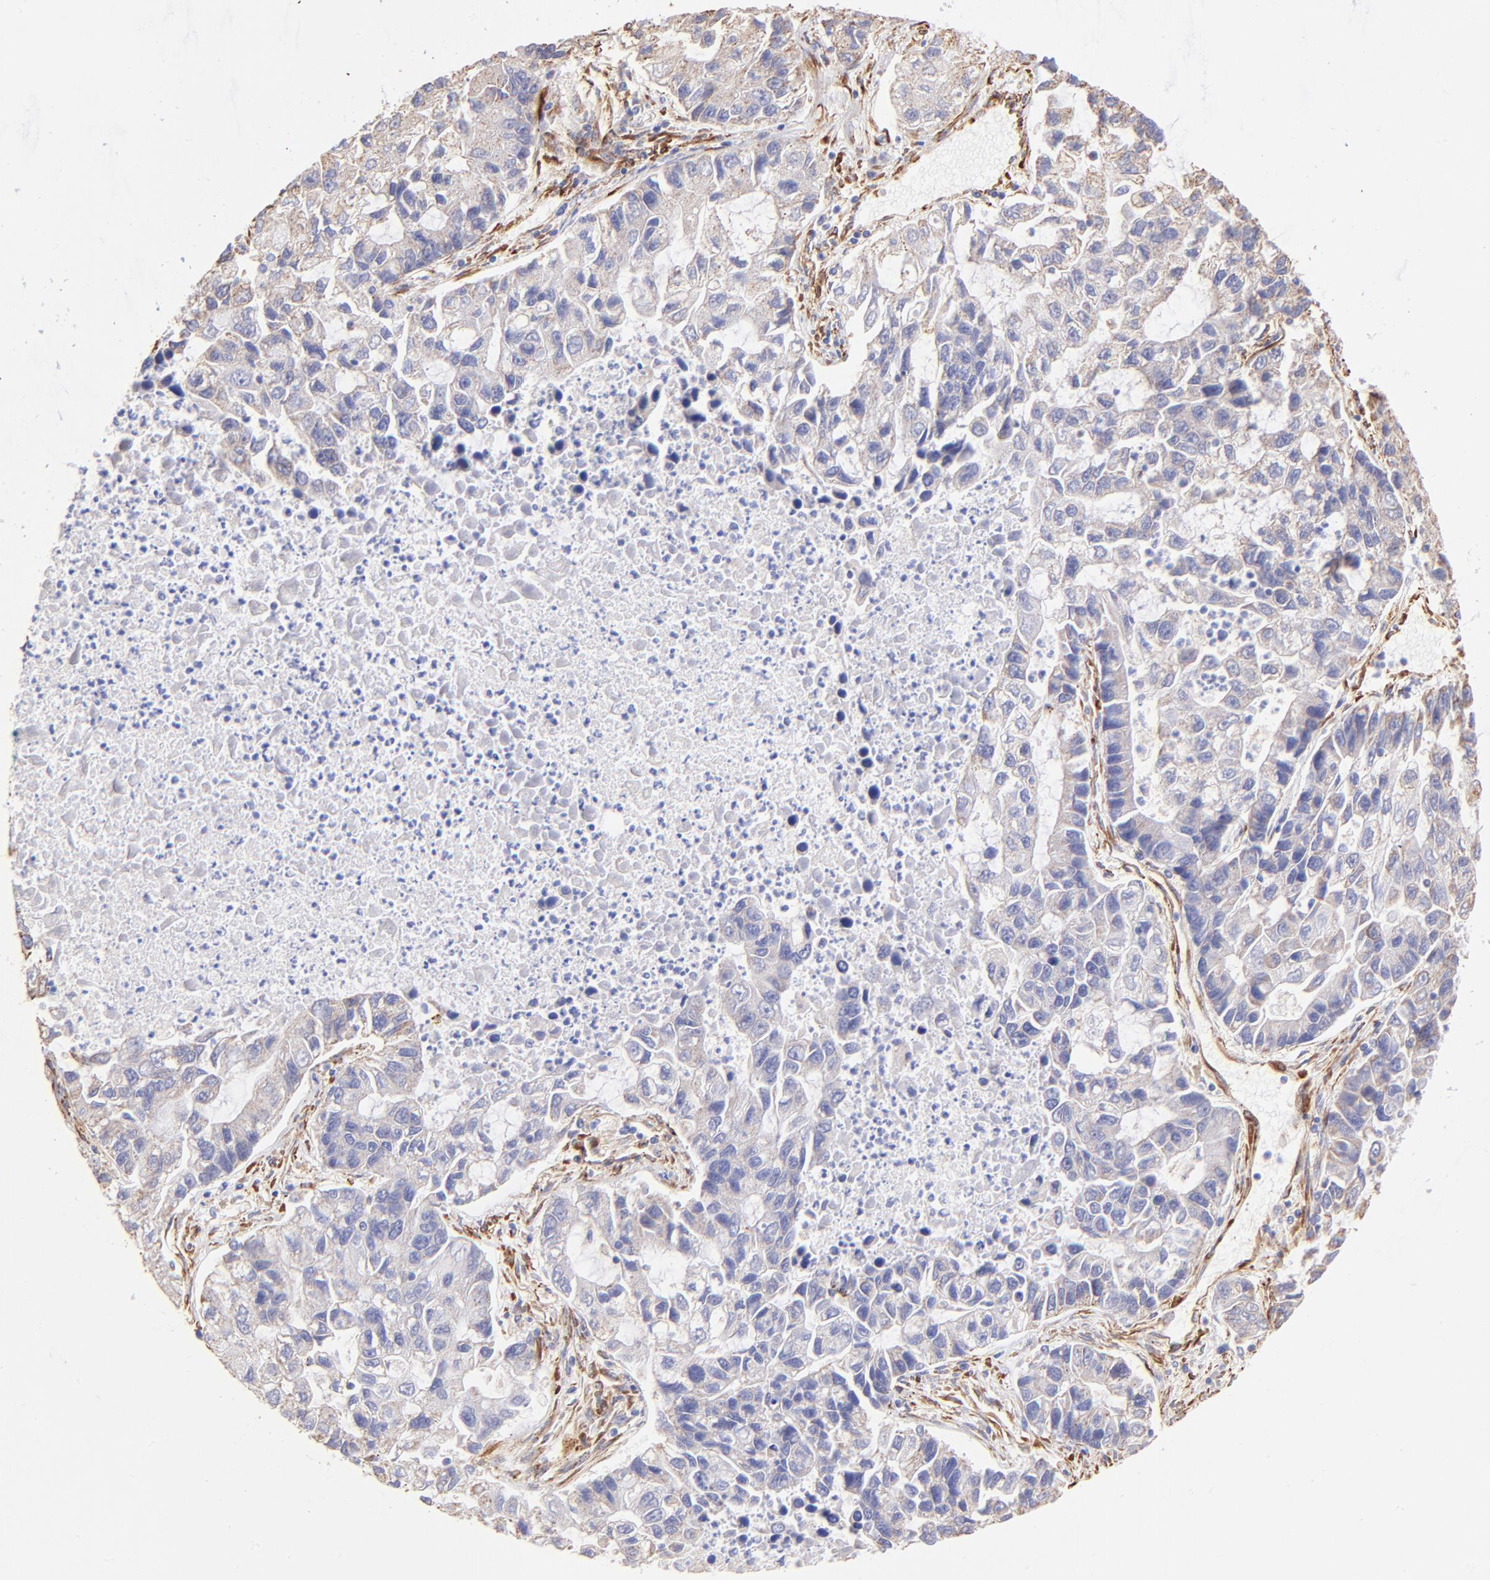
{"staining": {"intensity": "negative", "quantity": "none", "location": "none"}, "tissue": "lung cancer", "cell_type": "Tumor cells", "image_type": "cancer", "snomed": [{"axis": "morphology", "description": "Adenocarcinoma, NOS"}, {"axis": "topography", "description": "Lung"}], "caption": "Lung cancer (adenocarcinoma) stained for a protein using IHC reveals no expression tumor cells.", "gene": "SPARC", "patient": {"sex": "female", "age": 51}}